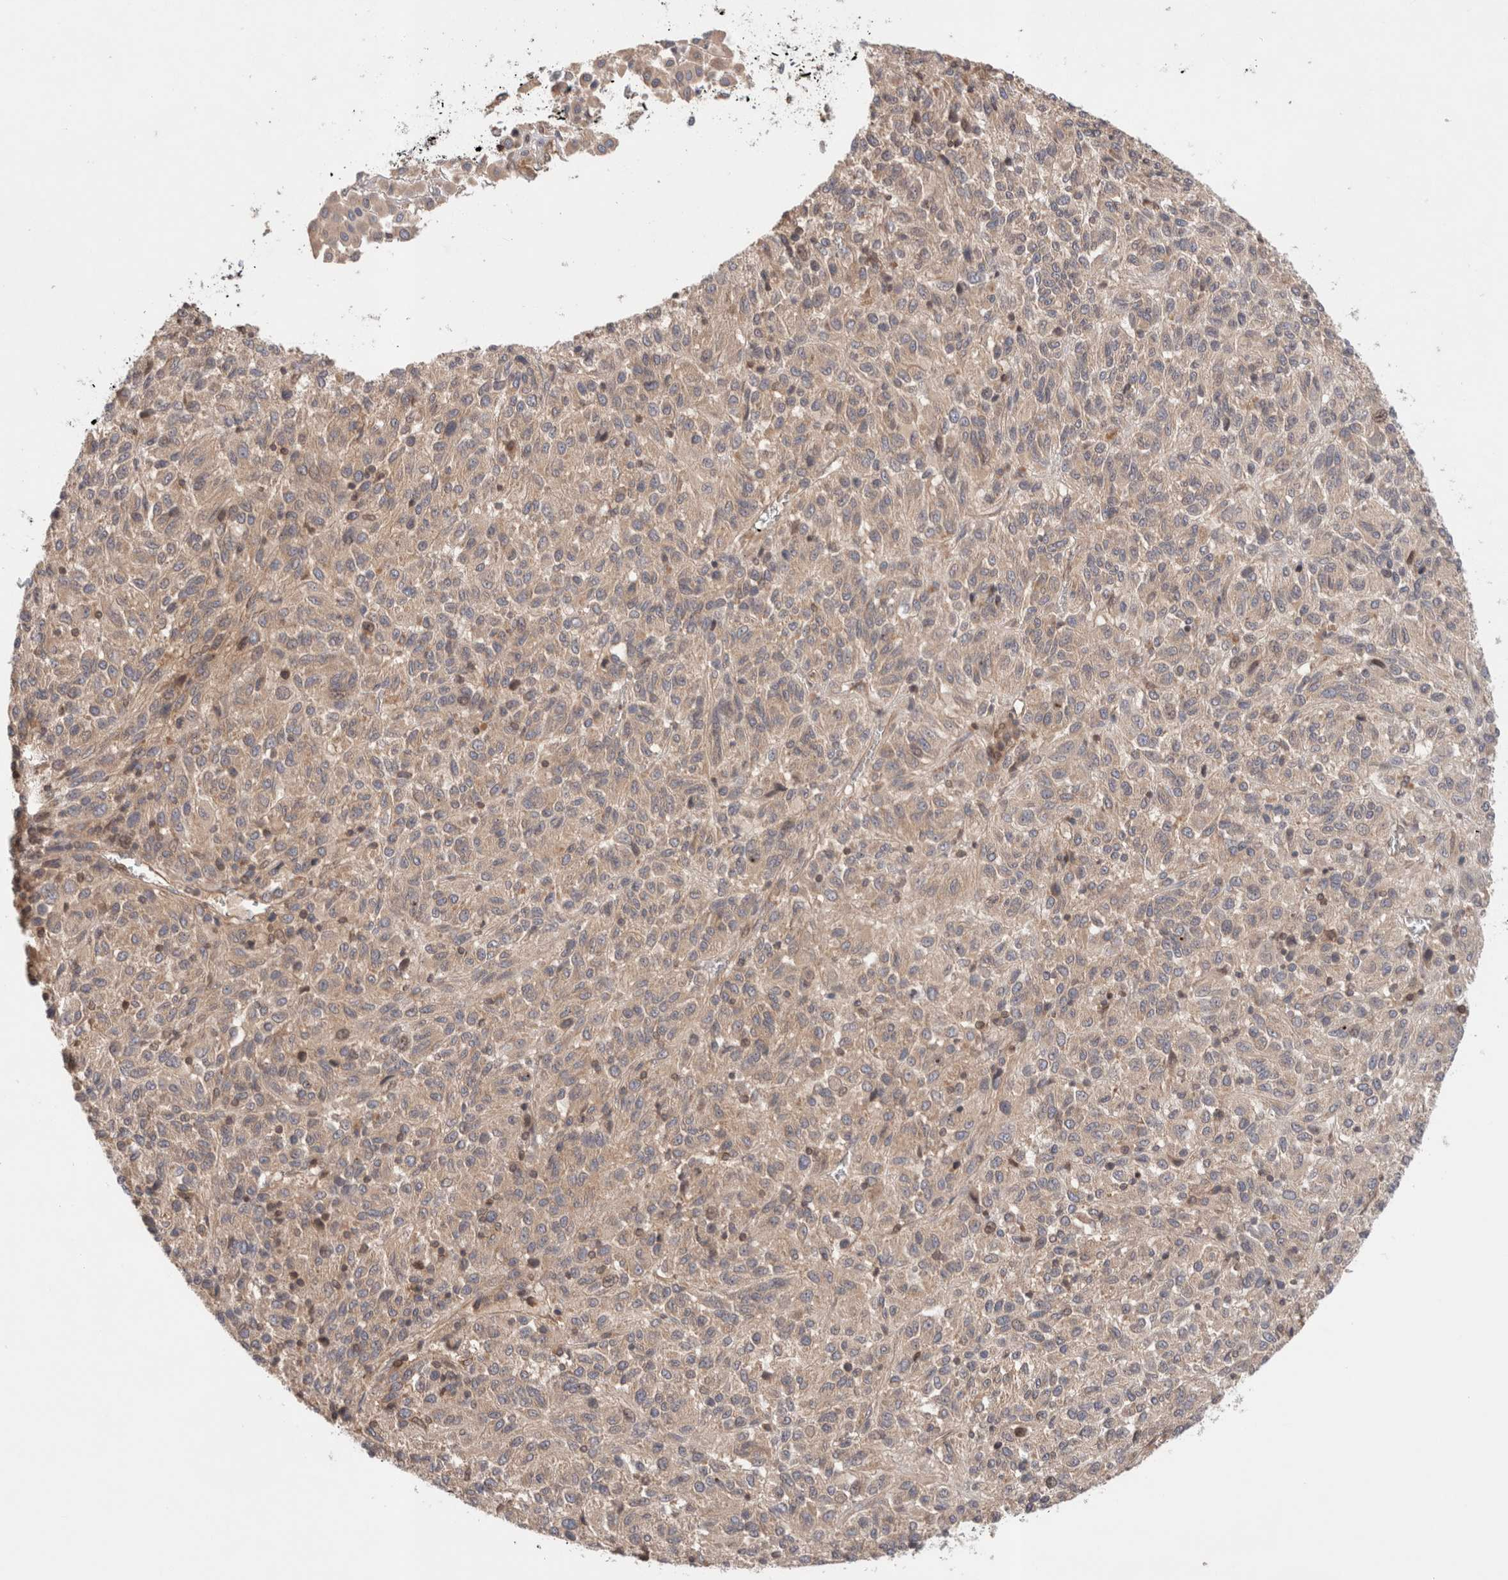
{"staining": {"intensity": "weak", "quantity": "25%-75%", "location": "cytoplasmic/membranous"}, "tissue": "melanoma", "cell_type": "Tumor cells", "image_type": "cancer", "snomed": [{"axis": "morphology", "description": "Malignant melanoma, Metastatic site"}, {"axis": "topography", "description": "Lung"}], "caption": "About 25%-75% of tumor cells in human malignant melanoma (metastatic site) exhibit weak cytoplasmic/membranous protein expression as visualized by brown immunohistochemical staining.", "gene": "SIKE1", "patient": {"sex": "male", "age": 64}}